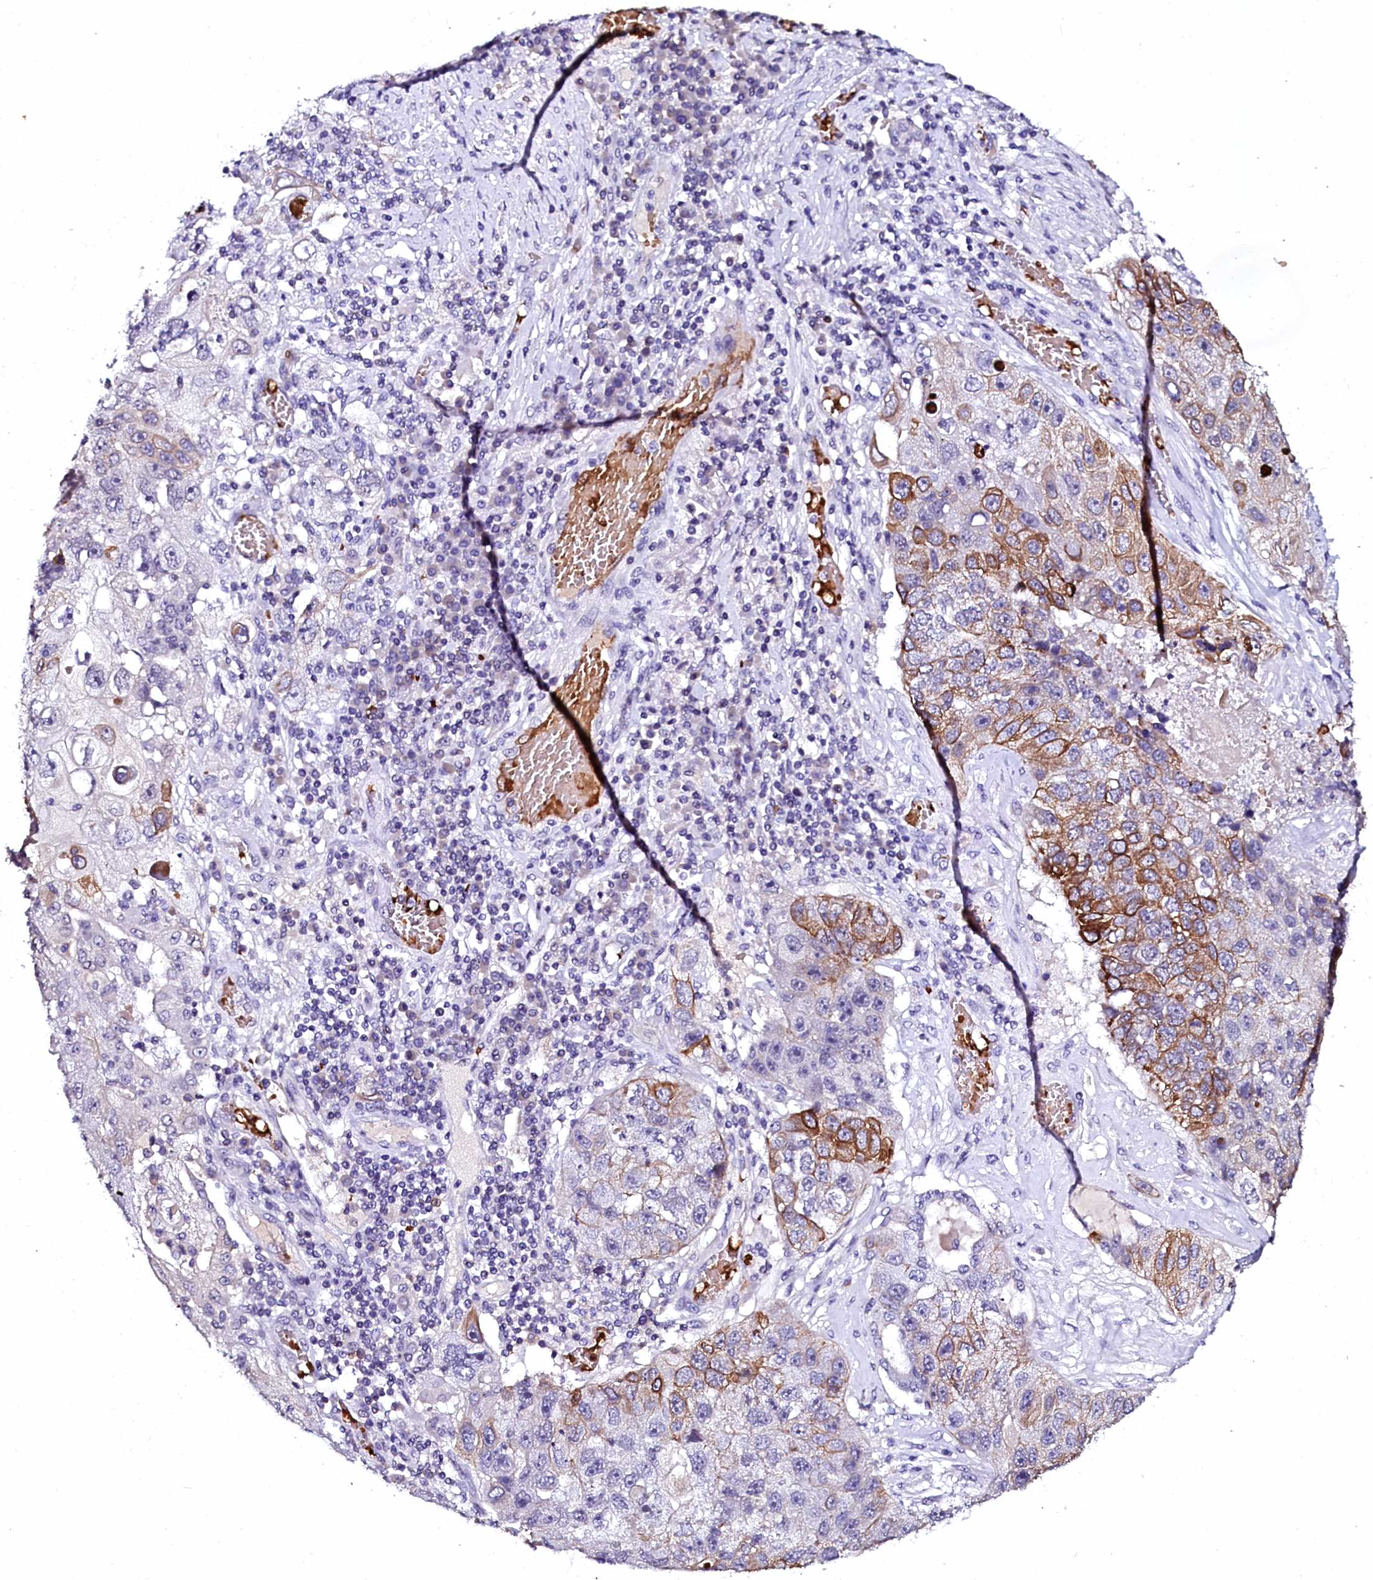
{"staining": {"intensity": "moderate", "quantity": "25%-75%", "location": "cytoplasmic/membranous"}, "tissue": "lung cancer", "cell_type": "Tumor cells", "image_type": "cancer", "snomed": [{"axis": "morphology", "description": "Squamous cell carcinoma, NOS"}, {"axis": "topography", "description": "Lung"}], "caption": "Immunohistochemistry of human lung cancer displays medium levels of moderate cytoplasmic/membranous staining in about 25%-75% of tumor cells.", "gene": "CTDSPL2", "patient": {"sex": "male", "age": 61}}